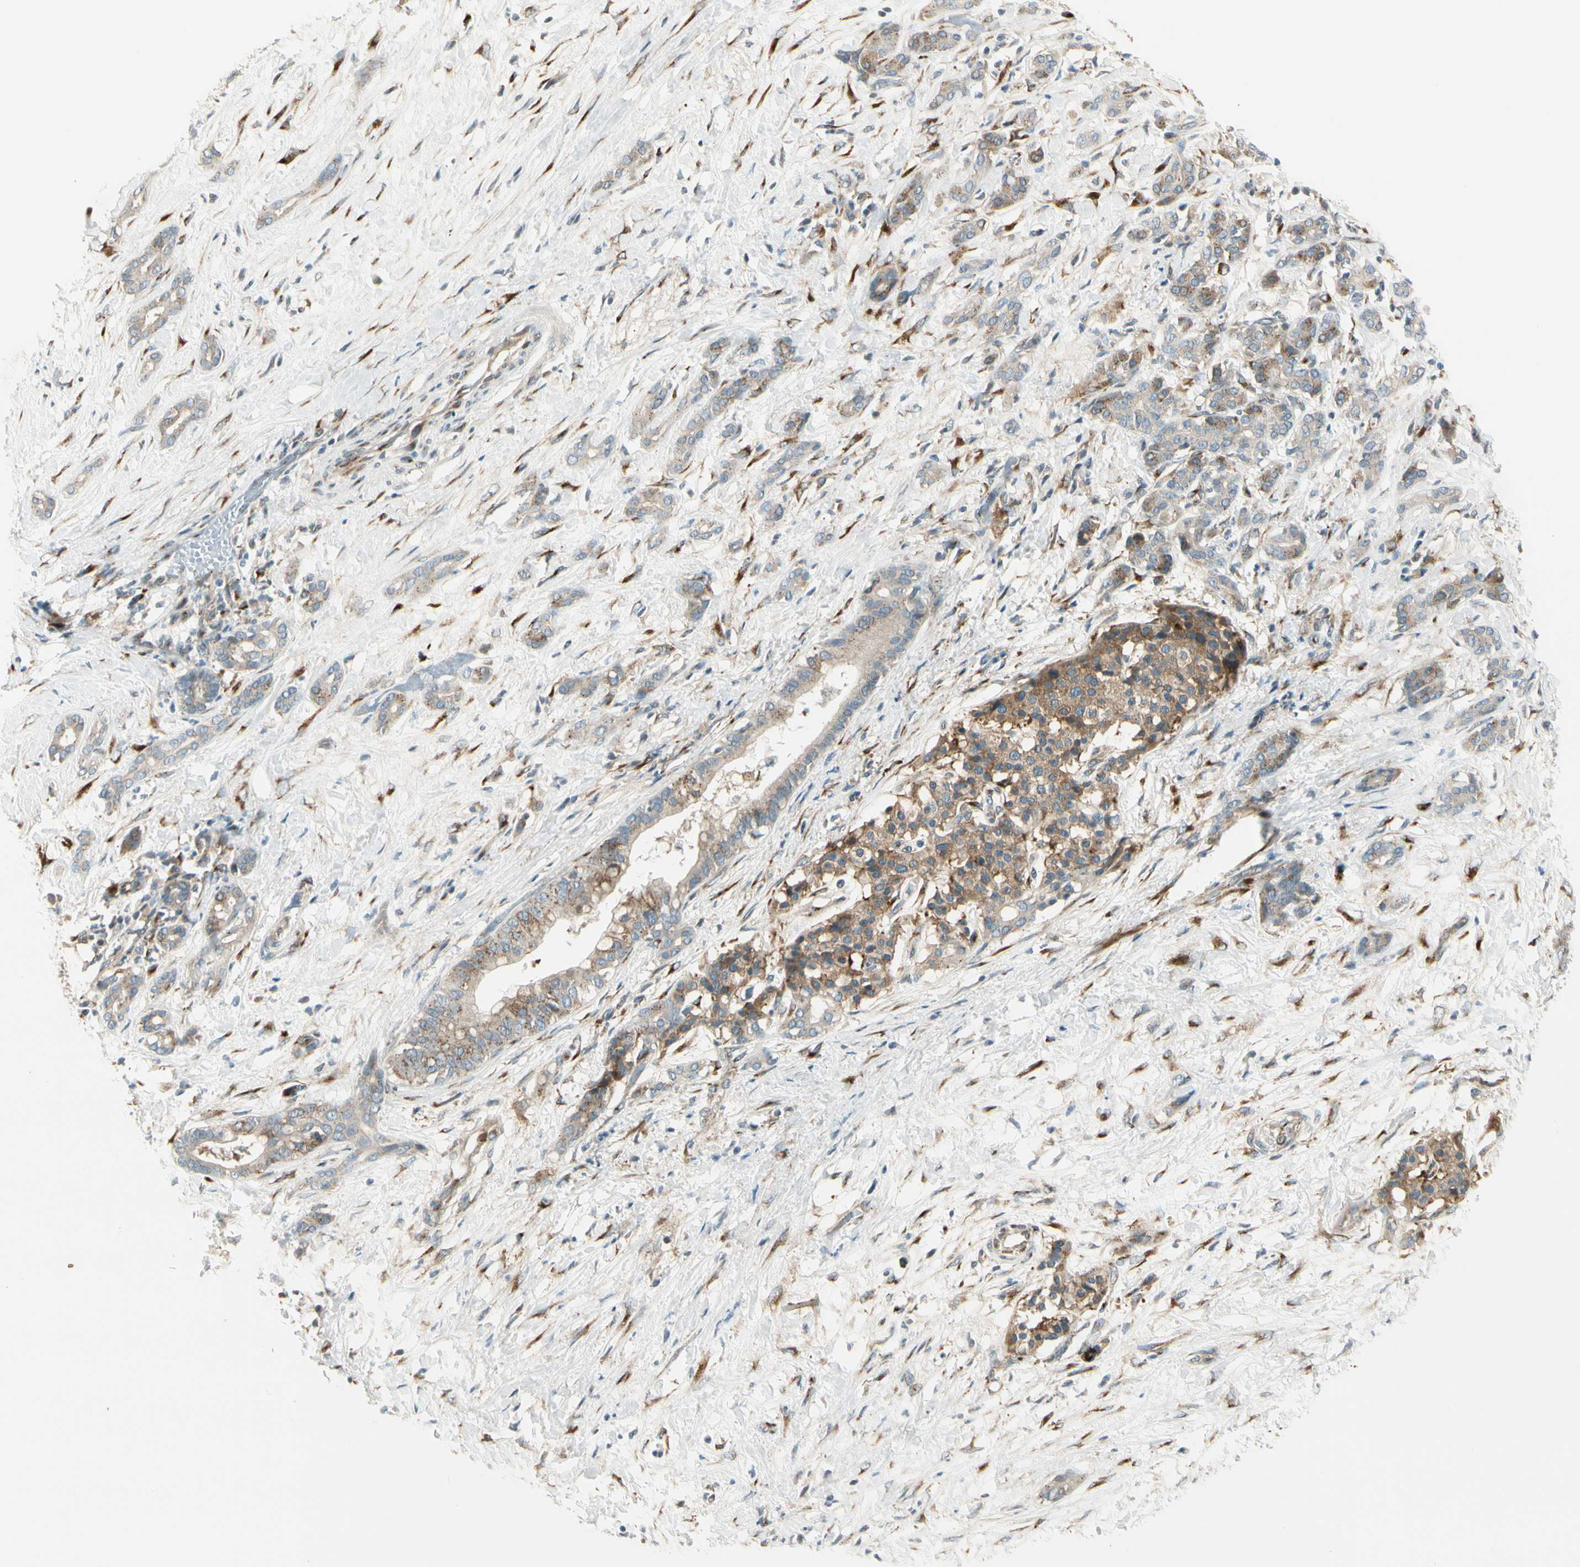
{"staining": {"intensity": "weak", "quantity": ">75%", "location": "cytoplasmic/membranous"}, "tissue": "pancreatic cancer", "cell_type": "Tumor cells", "image_type": "cancer", "snomed": [{"axis": "morphology", "description": "Adenocarcinoma, NOS"}, {"axis": "topography", "description": "Pancreas"}], "caption": "The immunohistochemical stain shows weak cytoplasmic/membranous positivity in tumor cells of pancreatic cancer (adenocarcinoma) tissue.", "gene": "MANSC1", "patient": {"sex": "male", "age": 41}}